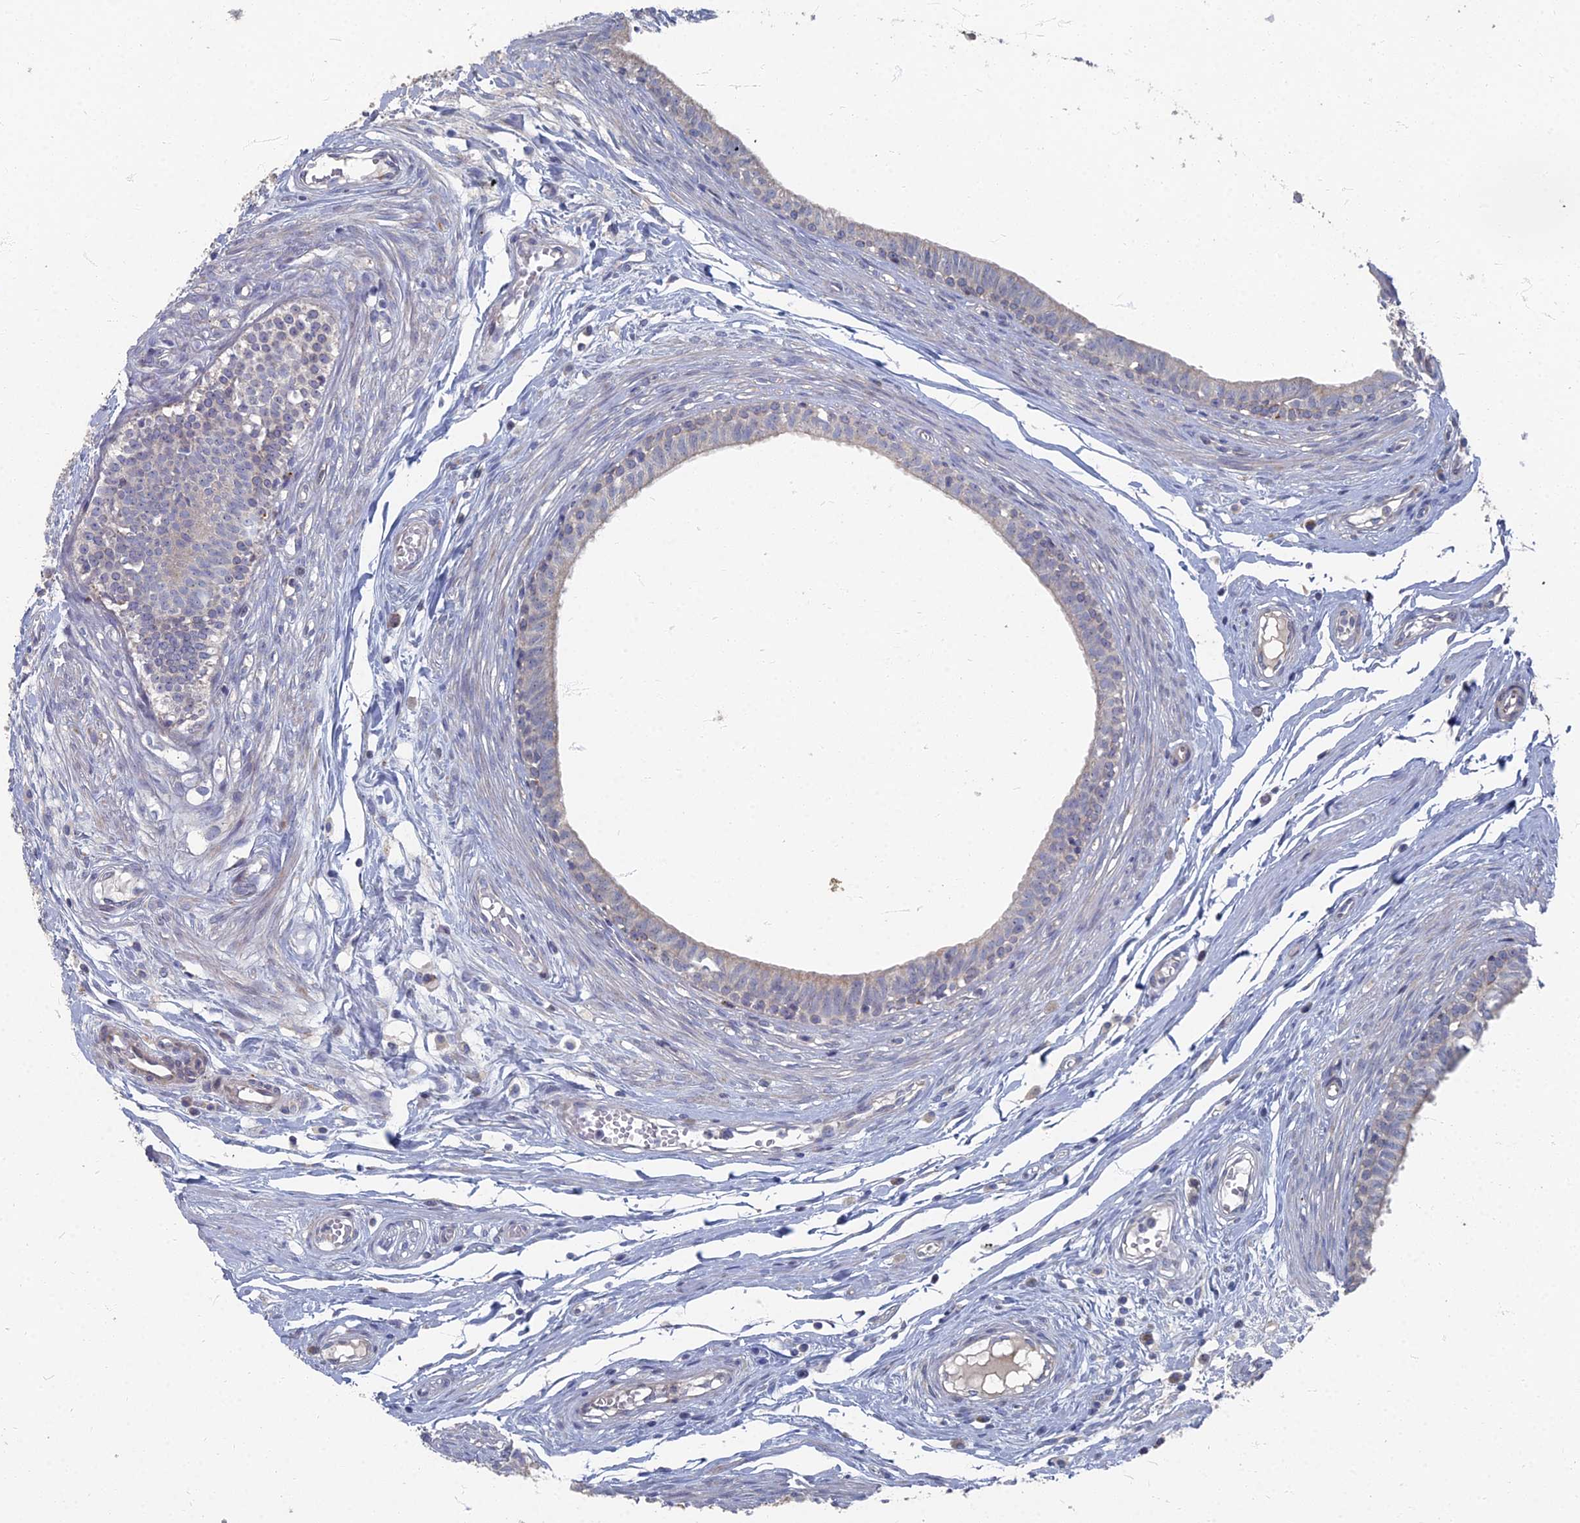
{"staining": {"intensity": "strong", "quantity": "<25%", "location": "cytoplasmic/membranous"}, "tissue": "epididymis", "cell_type": "Glandular cells", "image_type": "normal", "snomed": [{"axis": "morphology", "description": "Normal tissue, NOS"}, {"axis": "topography", "description": "Epididymis, spermatic cord, NOS"}], "caption": "Brown immunohistochemical staining in unremarkable human epididymis exhibits strong cytoplasmic/membranous staining in approximately <25% of glandular cells.", "gene": "TMEM128", "patient": {"sex": "male", "age": 22}}